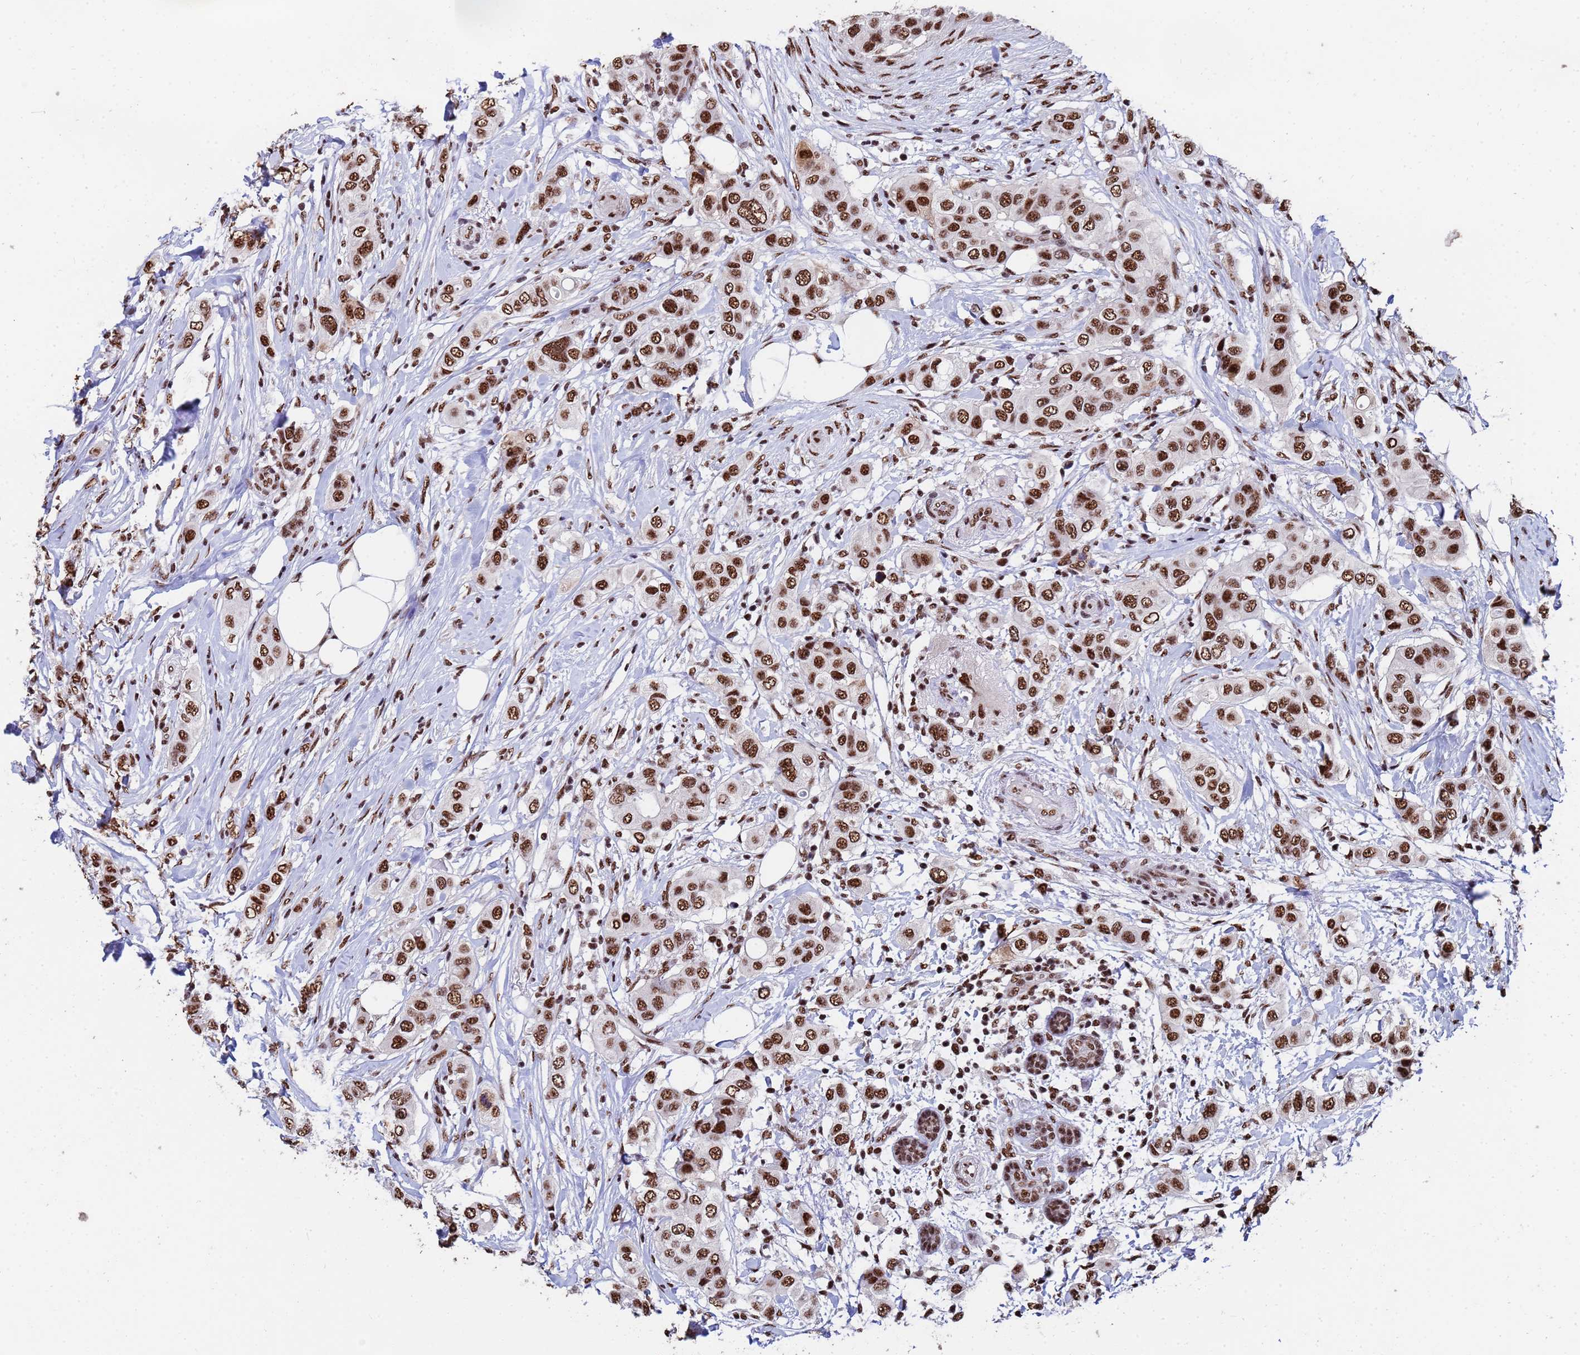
{"staining": {"intensity": "strong", "quantity": ">75%", "location": "nuclear"}, "tissue": "breast cancer", "cell_type": "Tumor cells", "image_type": "cancer", "snomed": [{"axis": "morphology", "description": "Lobular carcinoma"}, {"axis": "topography", "description": "Breast"}], "caption": "Immunohistochemical staining of human breast cancer (lobular carcinoma) displays strong nuclear protein staining in about >75% of tumor cells.", "gene": "SF3B2", "patient": {"sex": "female", "age": 51}}